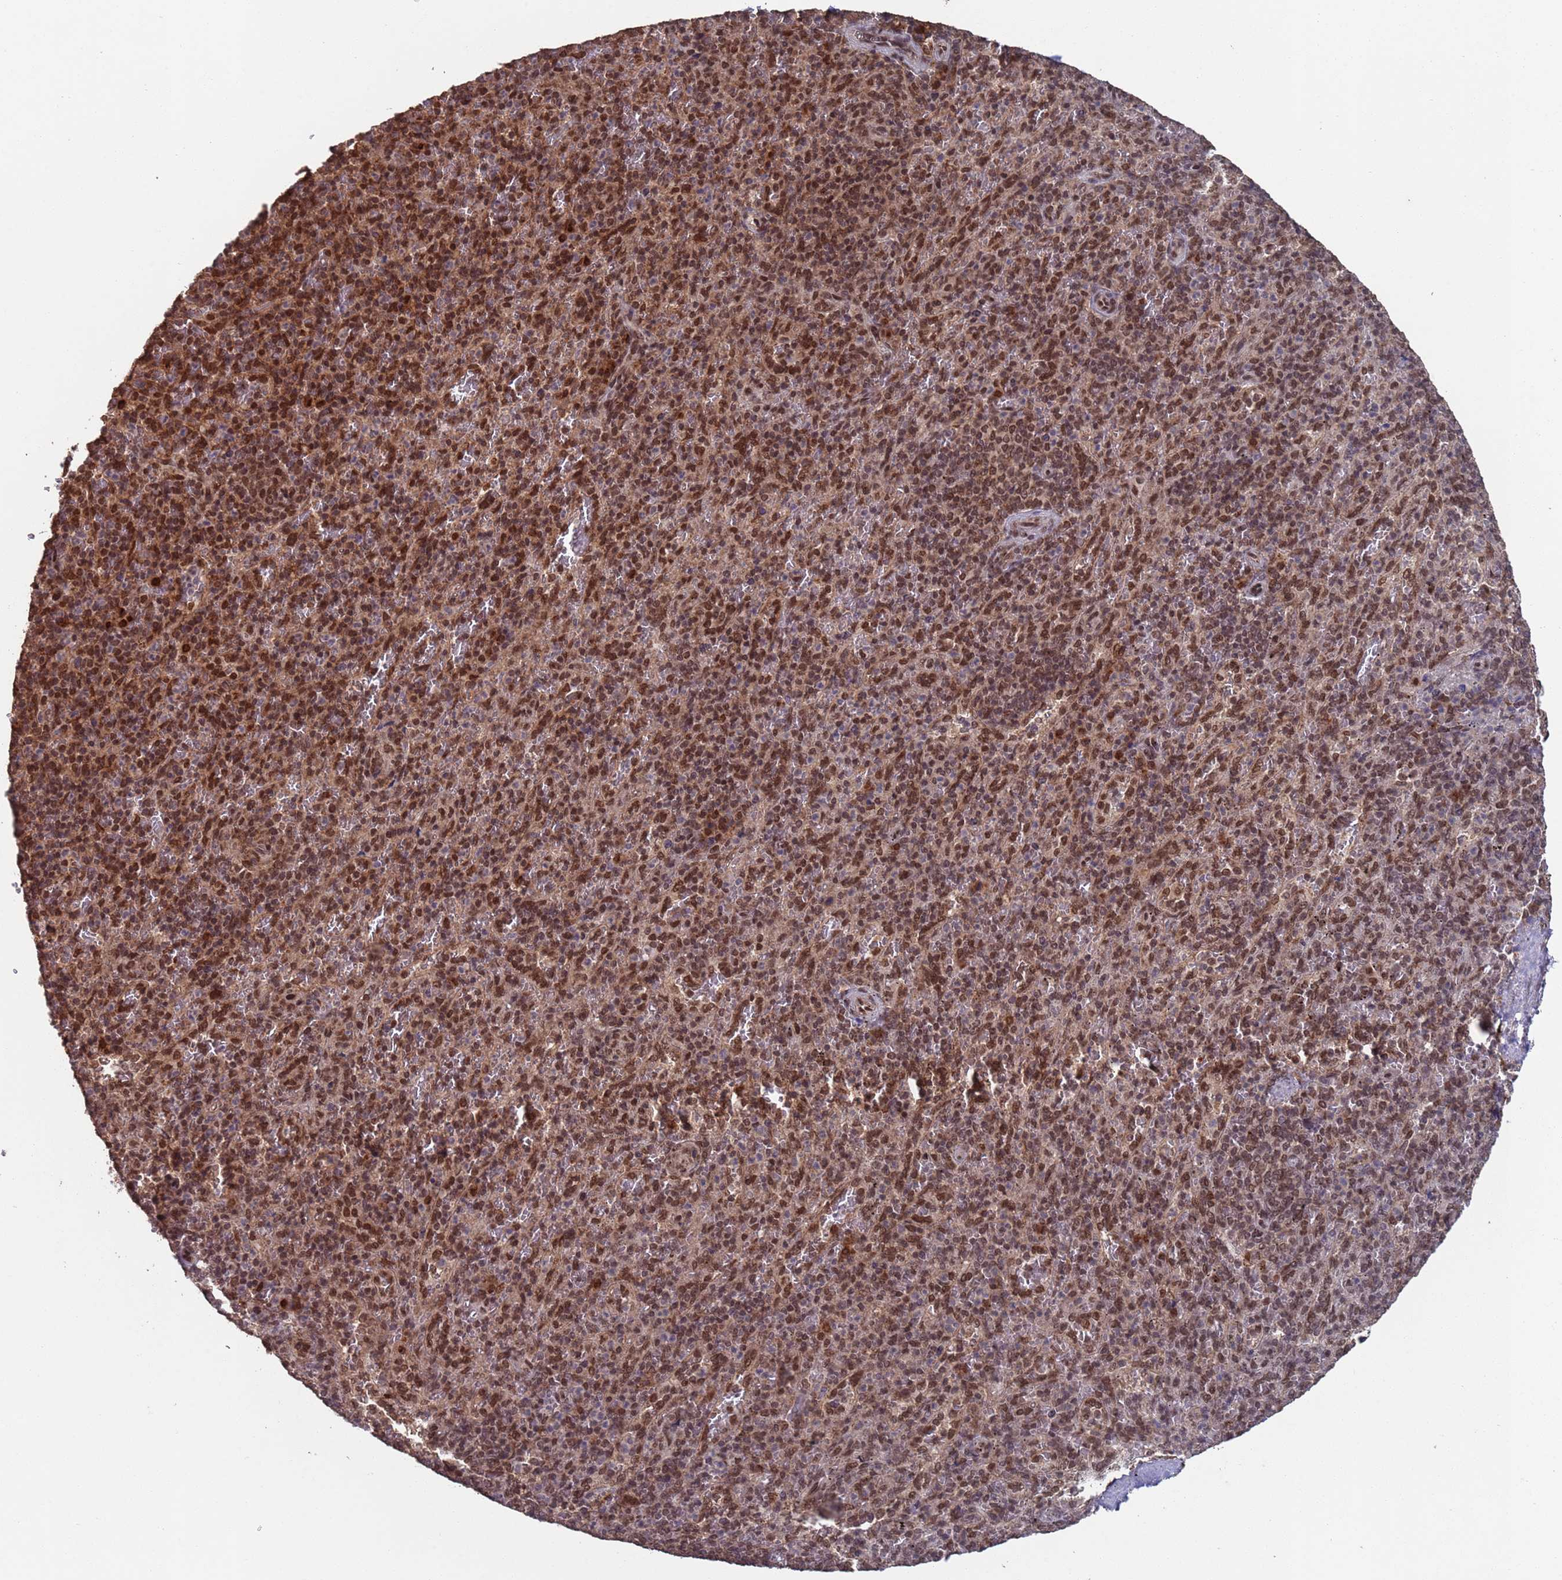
{"staining": {"intensity": "moderate", "quantity": ">75%", "location": "cytoplasmic/membranous,nuclear"}, "tissue": "spleen", "cell_type": "Cells in red pulp", "image_type": "normal", "snomed": [{"axis": "morphology", "description": "Normal tissue, NOS"}, {"axis": "topography", "description": "Spleen"}], "caption": "The immunohistochemical stain shows moderate cytoplasmic/membranous,nuclear staining in cells in red pulp of unremarkable spleen. Immunohistochemistry stains the protein in brown and the nuclei are stained blue.", "gene": "FUBP3", "patient": {"sex": "male", "age": 82}}